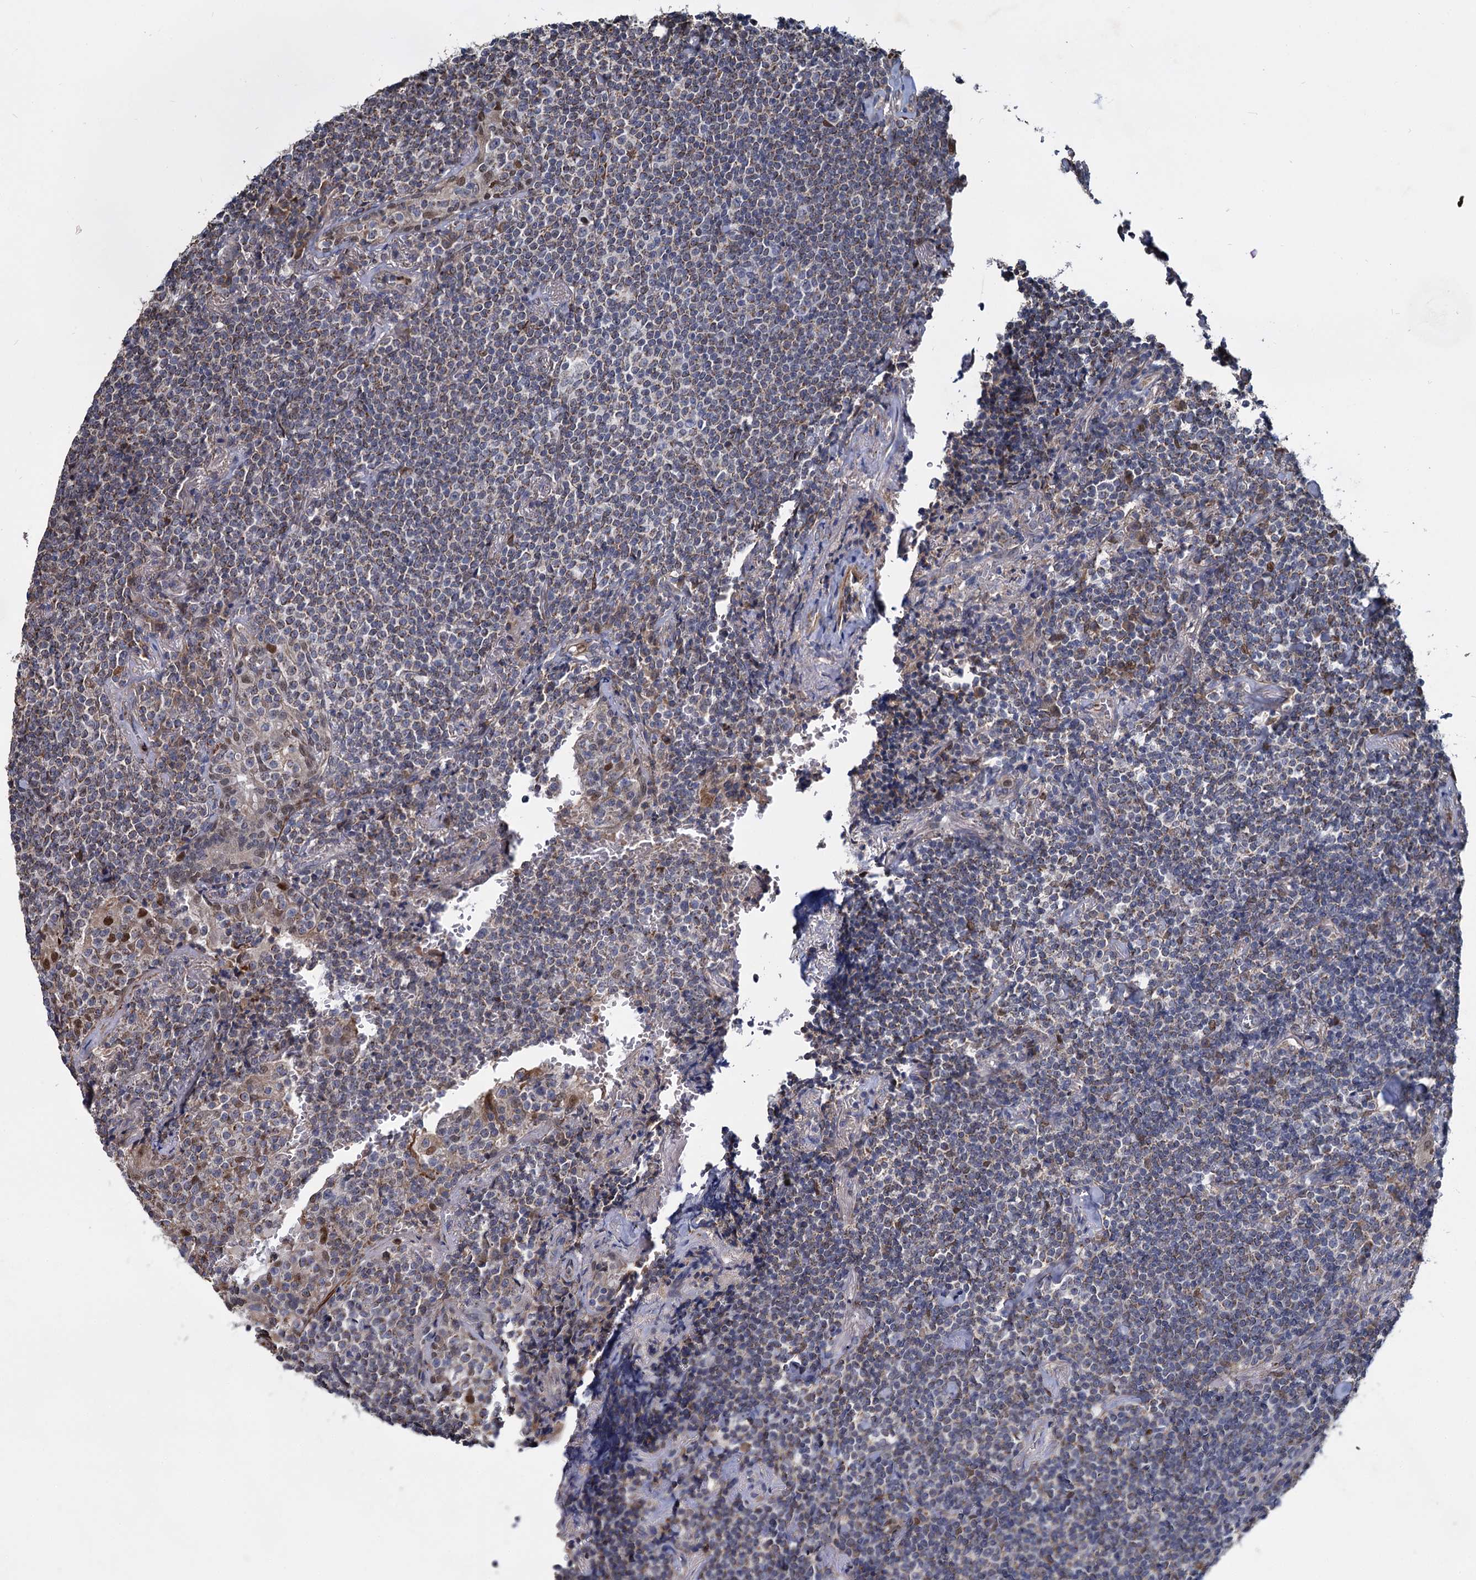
{"staining": {"intensity": "negative", "quantity": "none", "location": "none"}, "tissue": "lymphoma", "cell_type": "Tumor cells", "image_type": "cancer", "snomed": [{"axis": "morphology", "description": "Malignant lymphoma, non-Hodgkin's type, Low grade"}, {"axis": "topography", "description": "Lung"}], "caption": "Lymphoma was stained to show a protein in brown. There is no significant positivity in tumor cells. (DAB immunohistochemistry (IHC) with hematoxylin counter stain).", "gene": "ALKBH7", "patient": {"sex": "female", "age": 71}}